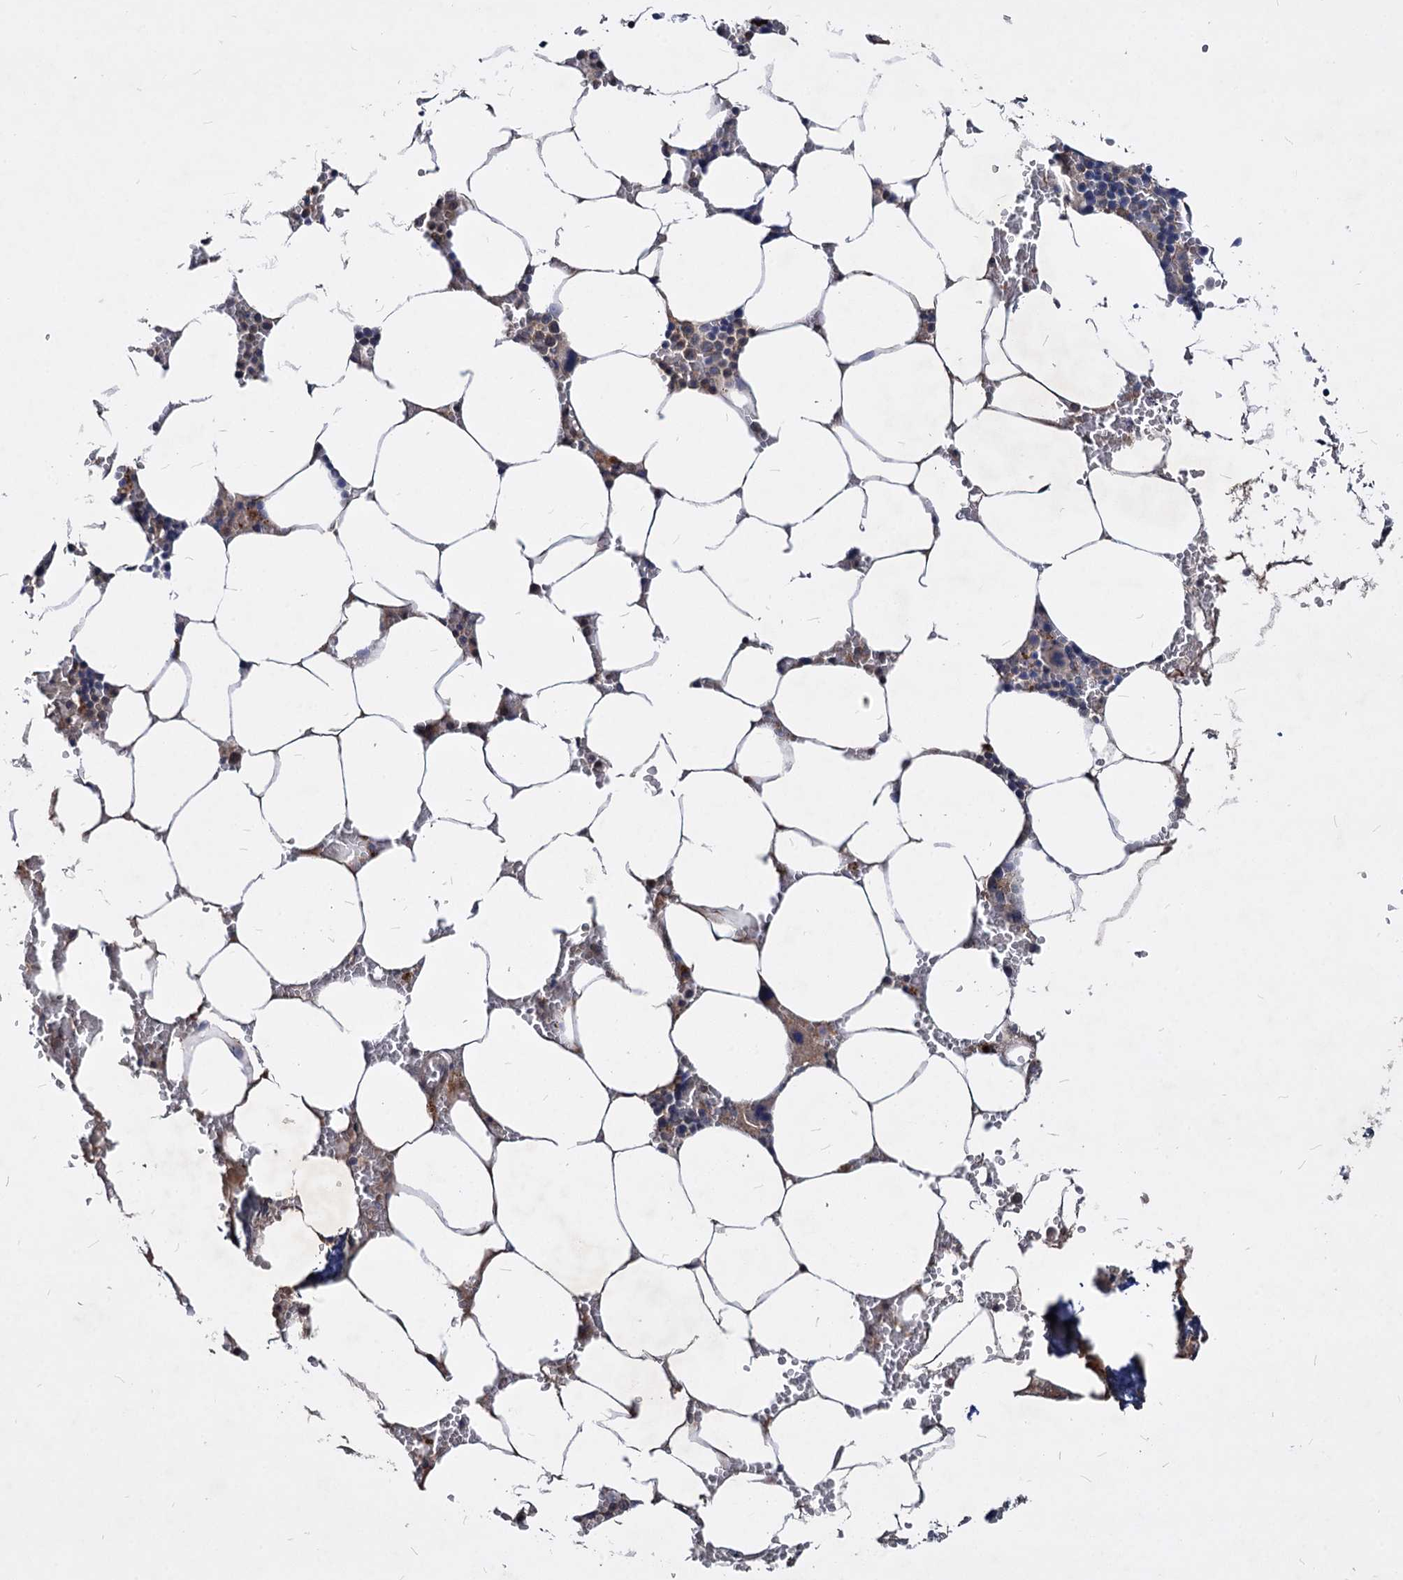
{"staining": {"intensity": "weak", "quantity": "<25%", "location": "cytoplasmic/membranous"}, "tissue": "bone marrow", "cell_type": "Hematopoietic cells", "image_type": "normal", "snomed": [{"axis": "morphology", "description": "Normal tissue, NOS"}, {"axis": "topography", "description": "Bone marrow"}], "caption": "Immunohistochemistry image of benign bone marrow stained for a protein (brown), which demonstrates no expression in hematopoietic cells. The staining is performed using DAB brown chromogen with nuclei counter-stained in using hematoxylin.", "gene": "C11orf86", "patient": {"sex": "male", "age": 70}}